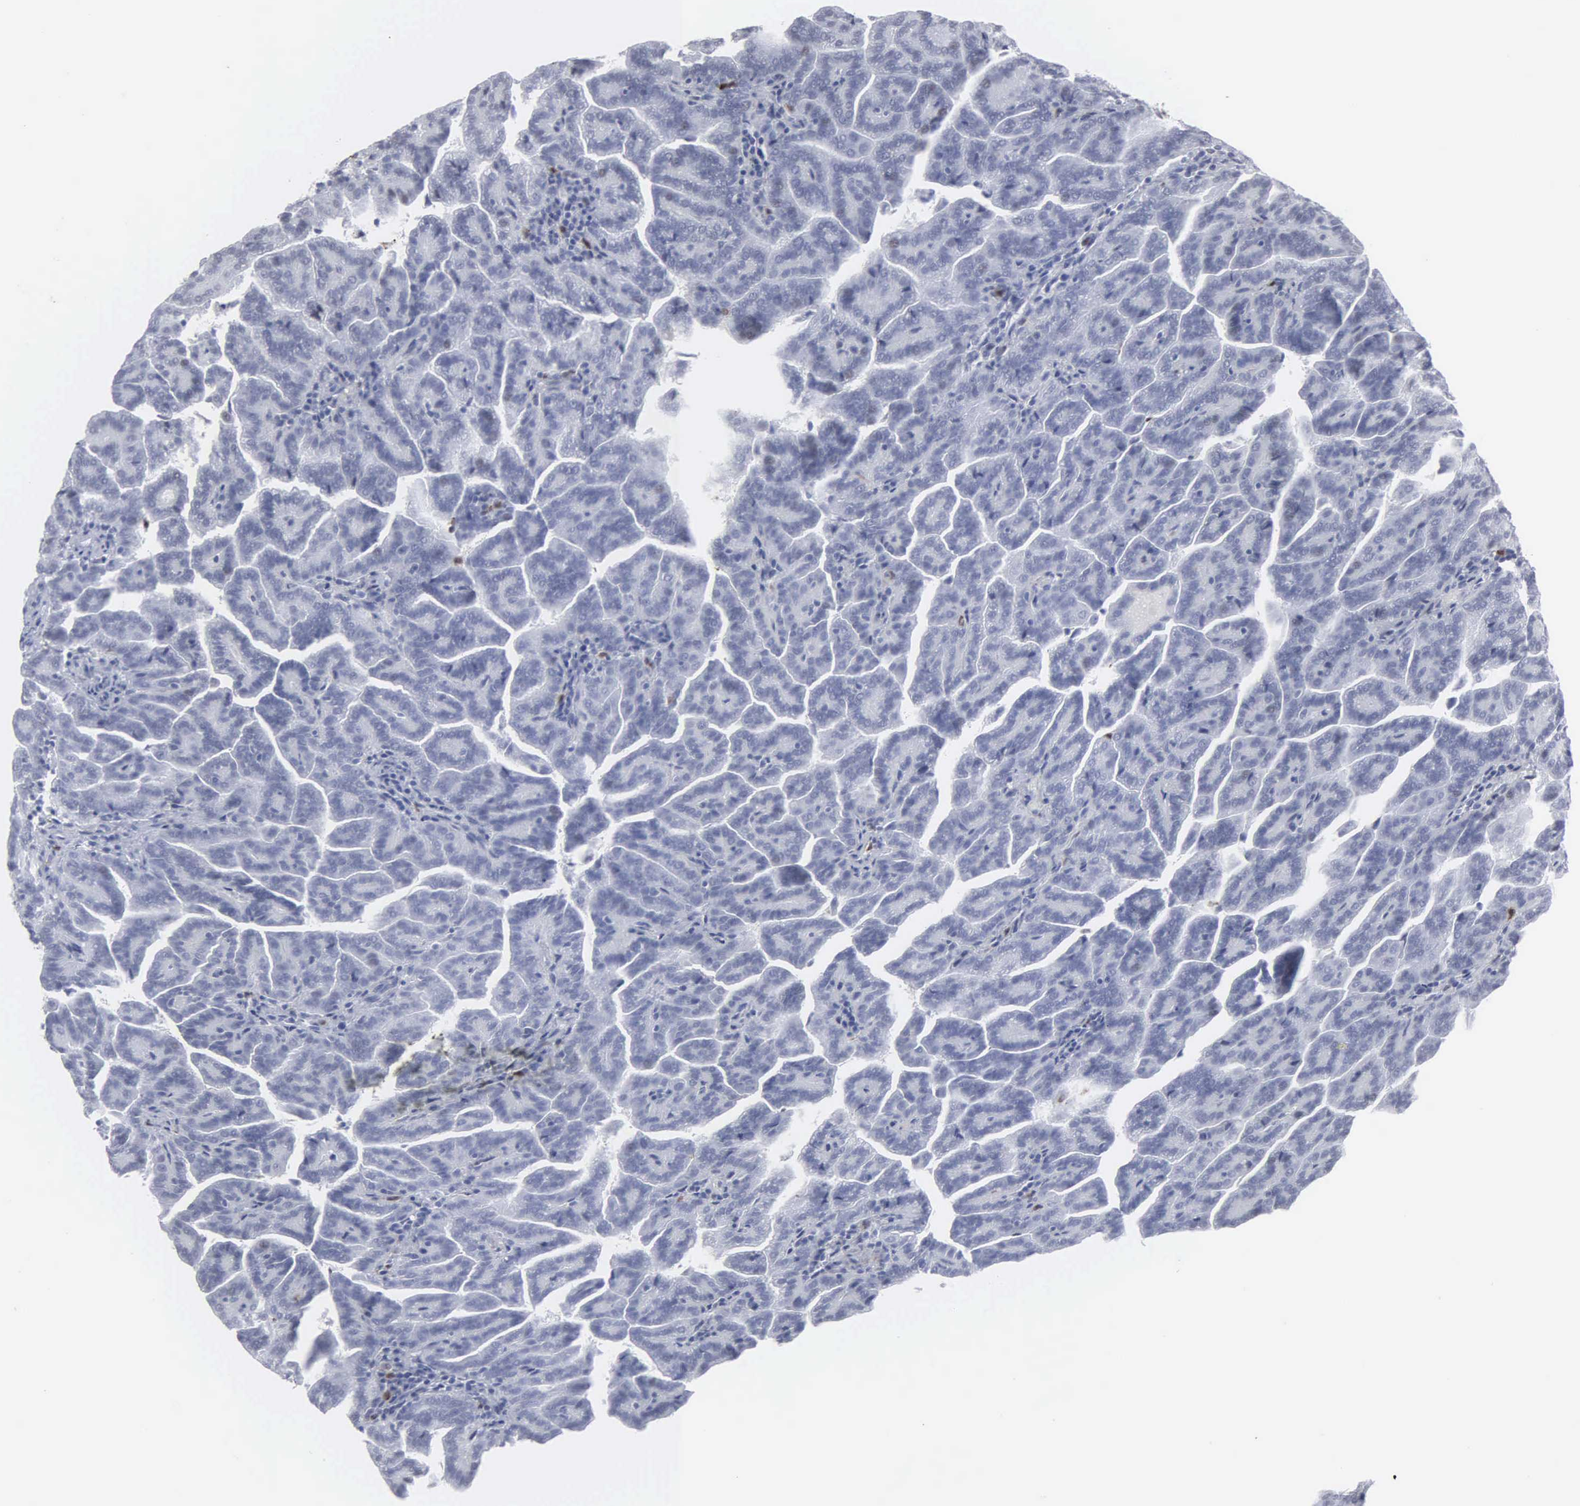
{"staining": {"intensity": "negative", "quantity": "none", "location": "none"}, "tissue": "renal cancer", "cell_type": "Tumor cells", "image_type": "cancer", "snomed": [{"axis": "morphology", "description": "Adenocarcinoma, NOS"}, {"axis": "topography", "description": "Kidney"}], "caption": "Tumor cells show no significant protein staining in renal adenocarcinoma. Nuclei are stained in blue.", "gene": "SPIN3", "patient": {"sex": "male", "age": 61}}